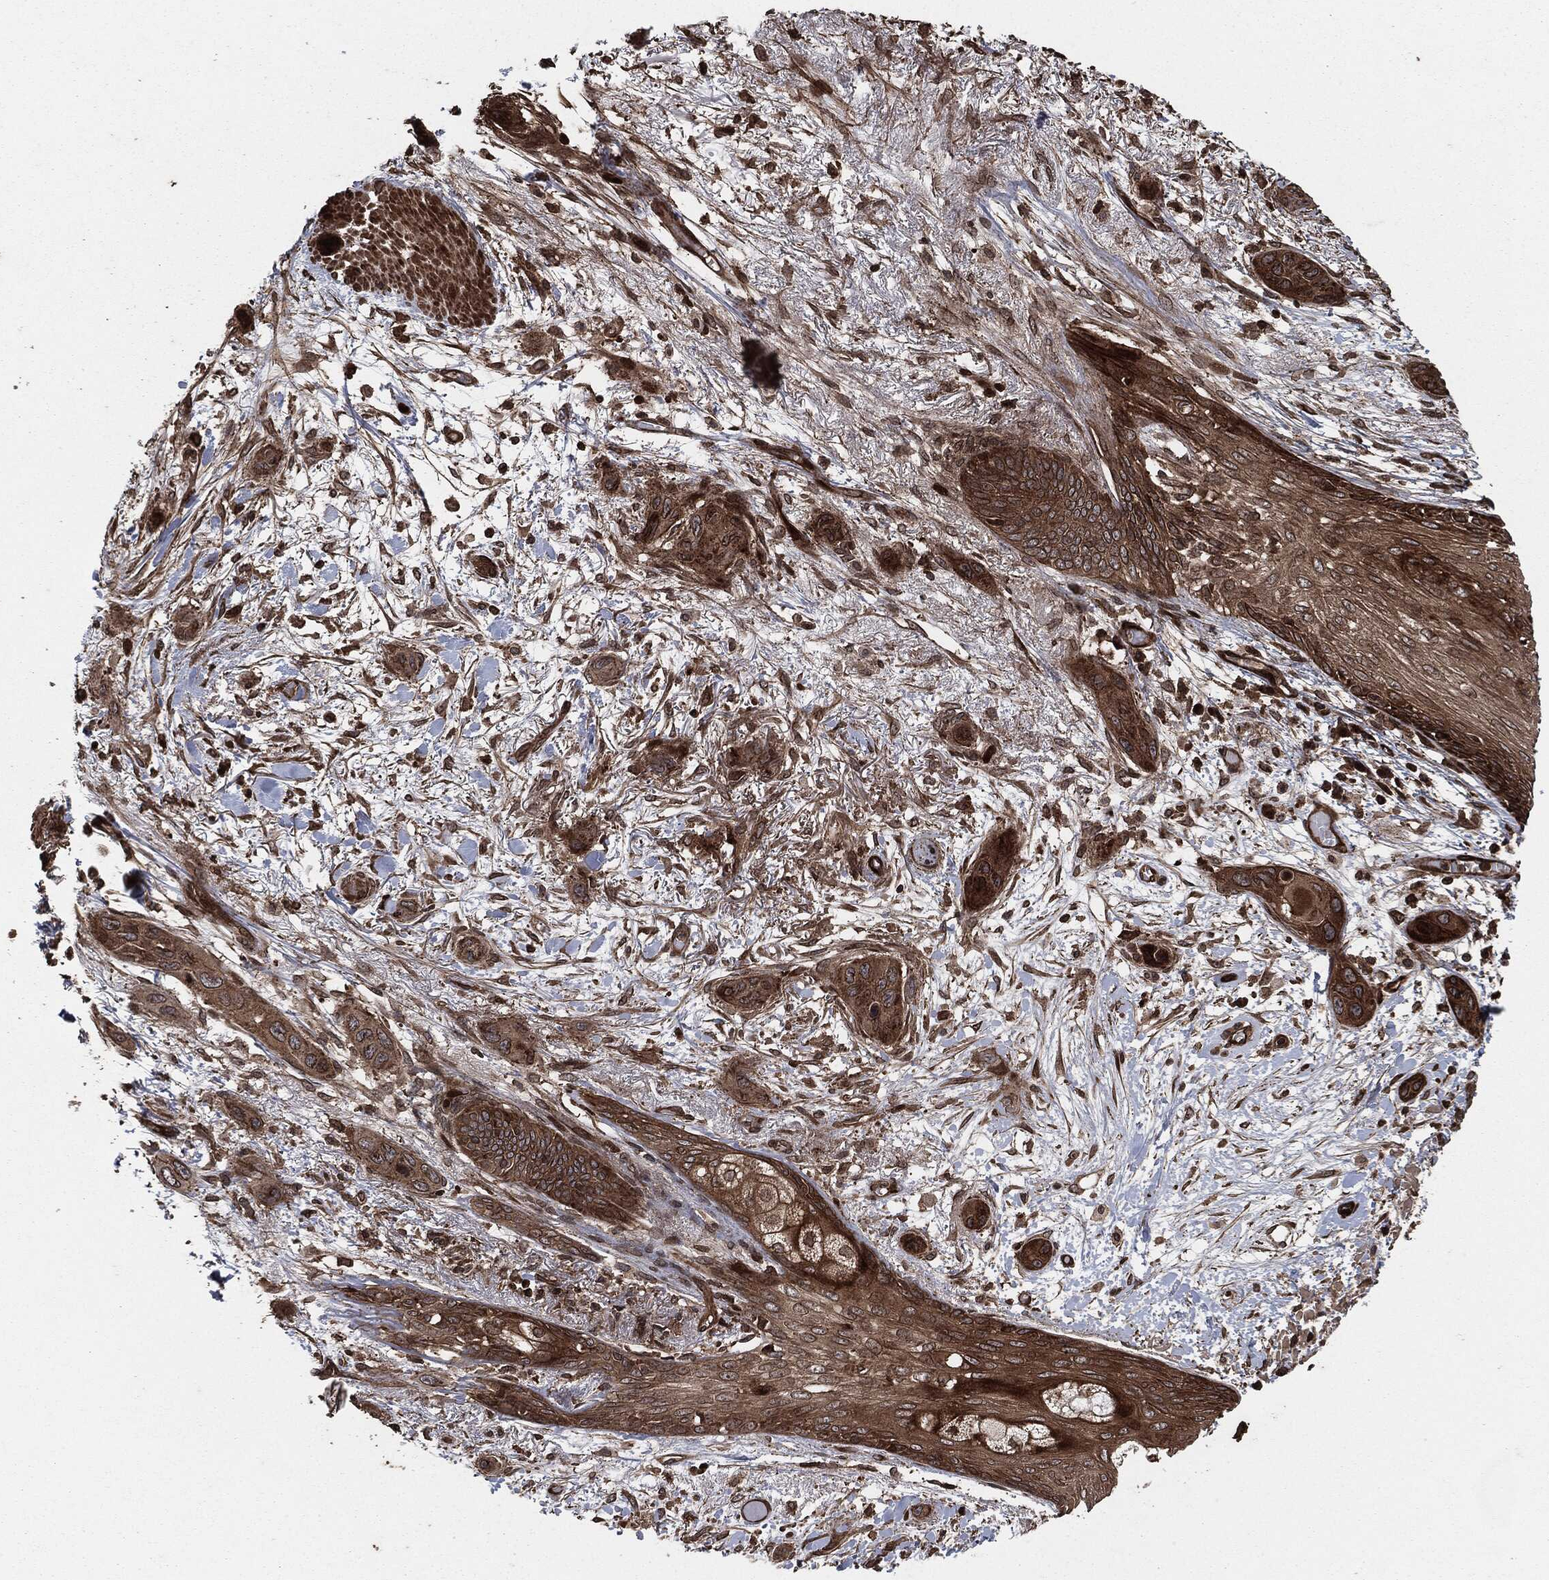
{"staining": {"intensity": "moderate", "quantity": ">75%", "location": "cytoplasmic/membranous"}, "tissue": "skin cancer", "cell_type": "Tumor cells", "image_type": "cancer", "snomed": [{"axis": "morphology", "description": "Squamous cell carcinoma, NOS"}, {"axis": "topography", "description": "Skin"}], "caption": "Immunohistochemistry histopathology image of human skin squamous cell carcinoma stained for a protein (brown), which demonstrates medium levels of moderate cytoplasmic/membranous staining in approximately >75% of tumor cells.", "gene": "IFIT1", "patient": {"sex": "male", "age": 79}}